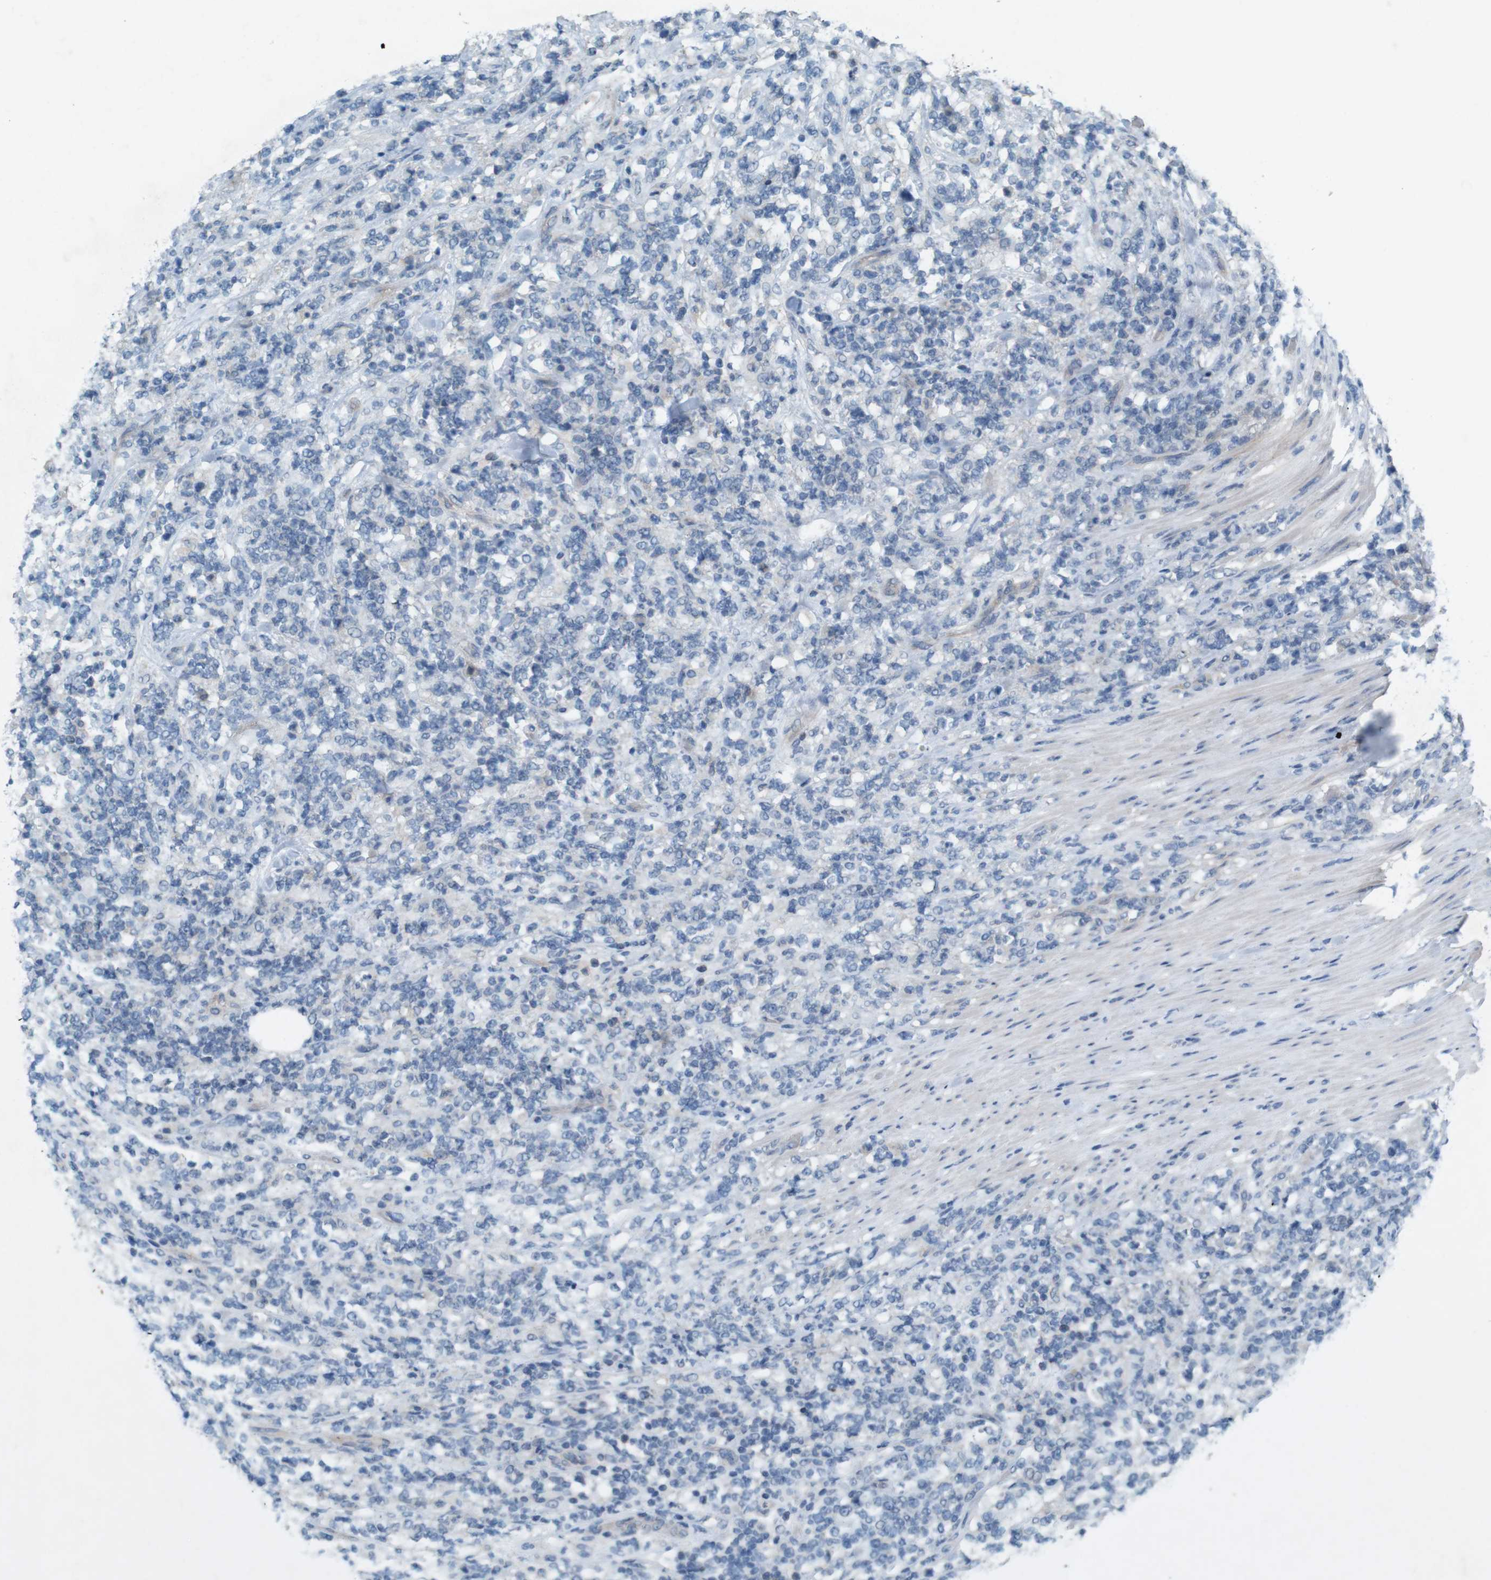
{"staining": {"intensity": "negative", "quantity": "none", "location": "none"}, "tissue": "lymphoma", "cell_type": "Tumor cells", "image_type": "cancer", "snomed": [{"axis": "morphology", "description": "Malignant lymphoma, non-Hodgkin's type, High grade"}, {"axis": "topography", "description": "Soft tissue"}], "caption": "This histopathology image is of lymphoma stained with immunohistochemistry to label a protein in brown with the nuclei are counter-stained blue. There is no staining in tumor cells.", "gene": "PVR", "patient": {"sex": "male", "age": 18}}